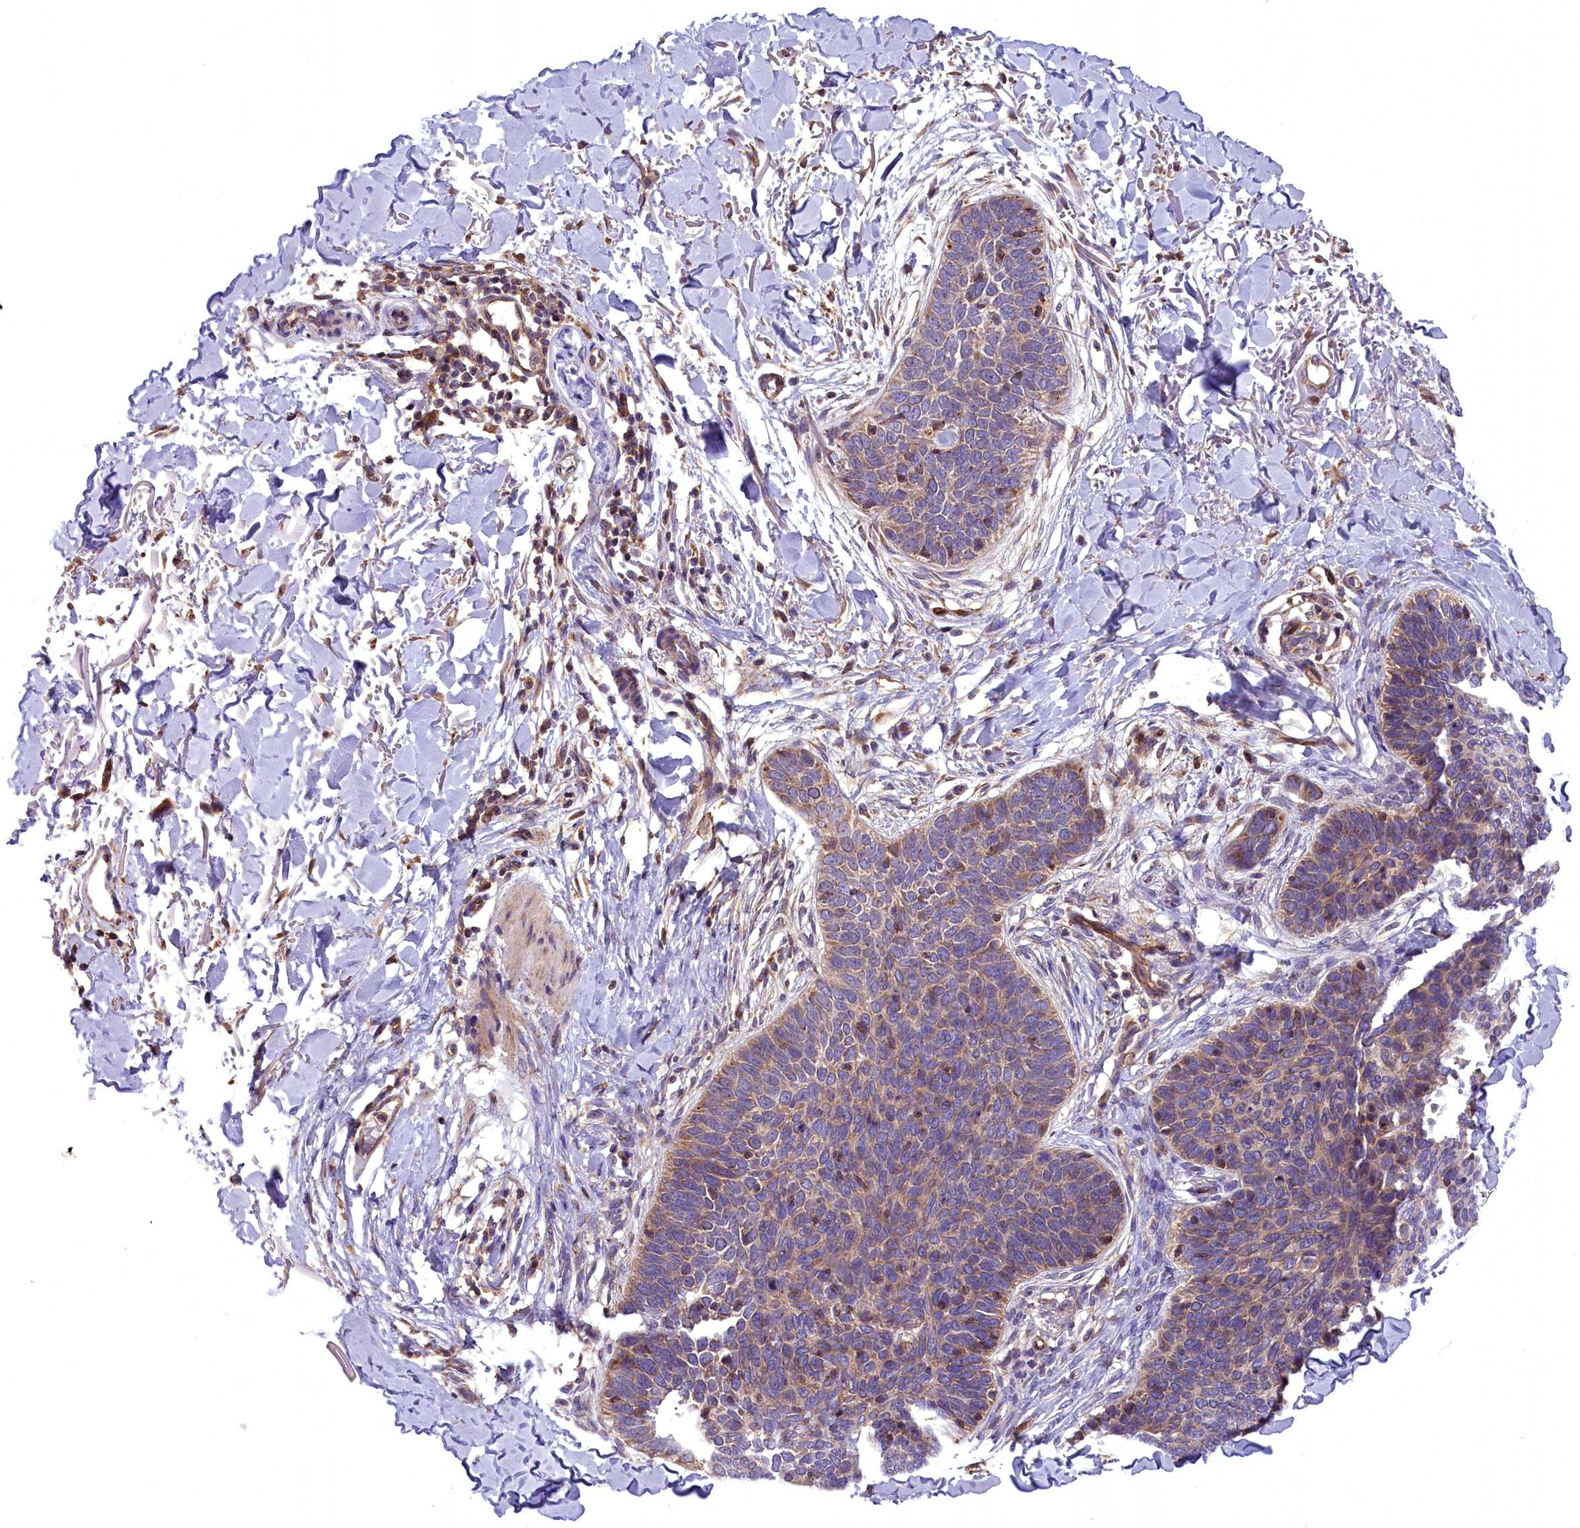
{"staining": {"intensity": "weak", "quantity": ">75%", "location": "cytoplasmic/membranous"}, "tissue": "skin cancer", "cell_type": "Tumor cells", "image_type": "cancer", "snomed": [{"axis": "morphology", "description": "Basal cell carcinoma"}, {"axis": "topography", "description": "Skin"}], "caption": "Basal cell carcinoma (skin) stained with a protein marker shows weak staining in tumor cells.", "gene": "DNAJB9", "patient": {"sex": "male", "age": 85}}